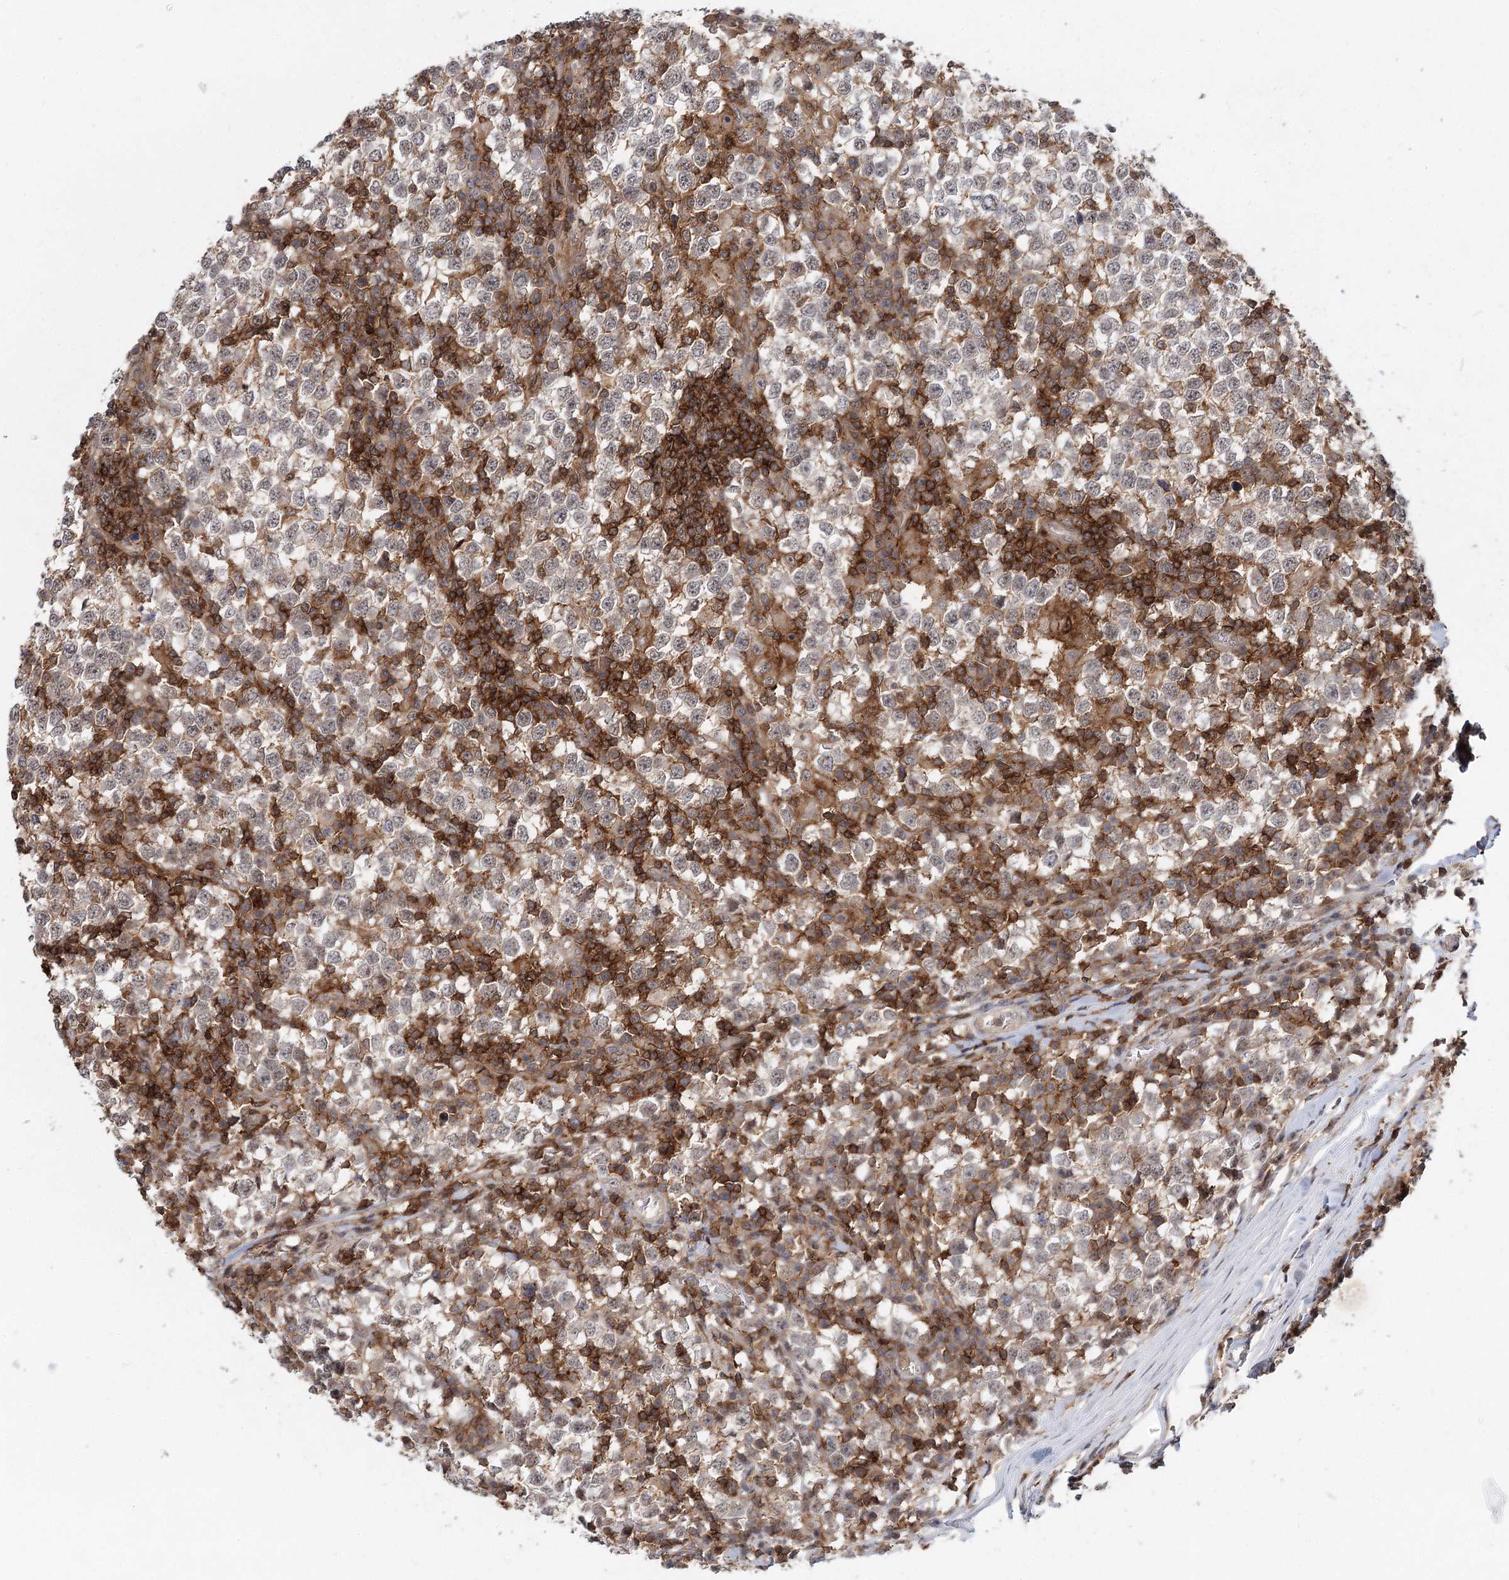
{"staining": {"intensity": "negative", "quantity": "none", "location": "none"}, "tissue": "testis cancer", "cell_type": "Tumor cells", "image_type": "cancer", "snomed": [{"axis": "morphology", "description": "Seminoma, NOS"}, {"axis": "topography", "description": "Testis"}], "caption": "Micrograph shows no significant protein staining in tumor cells of testis seminoma.", "gene": "CDC42SE2", "patient": {"sex": "male", "age": 65}}